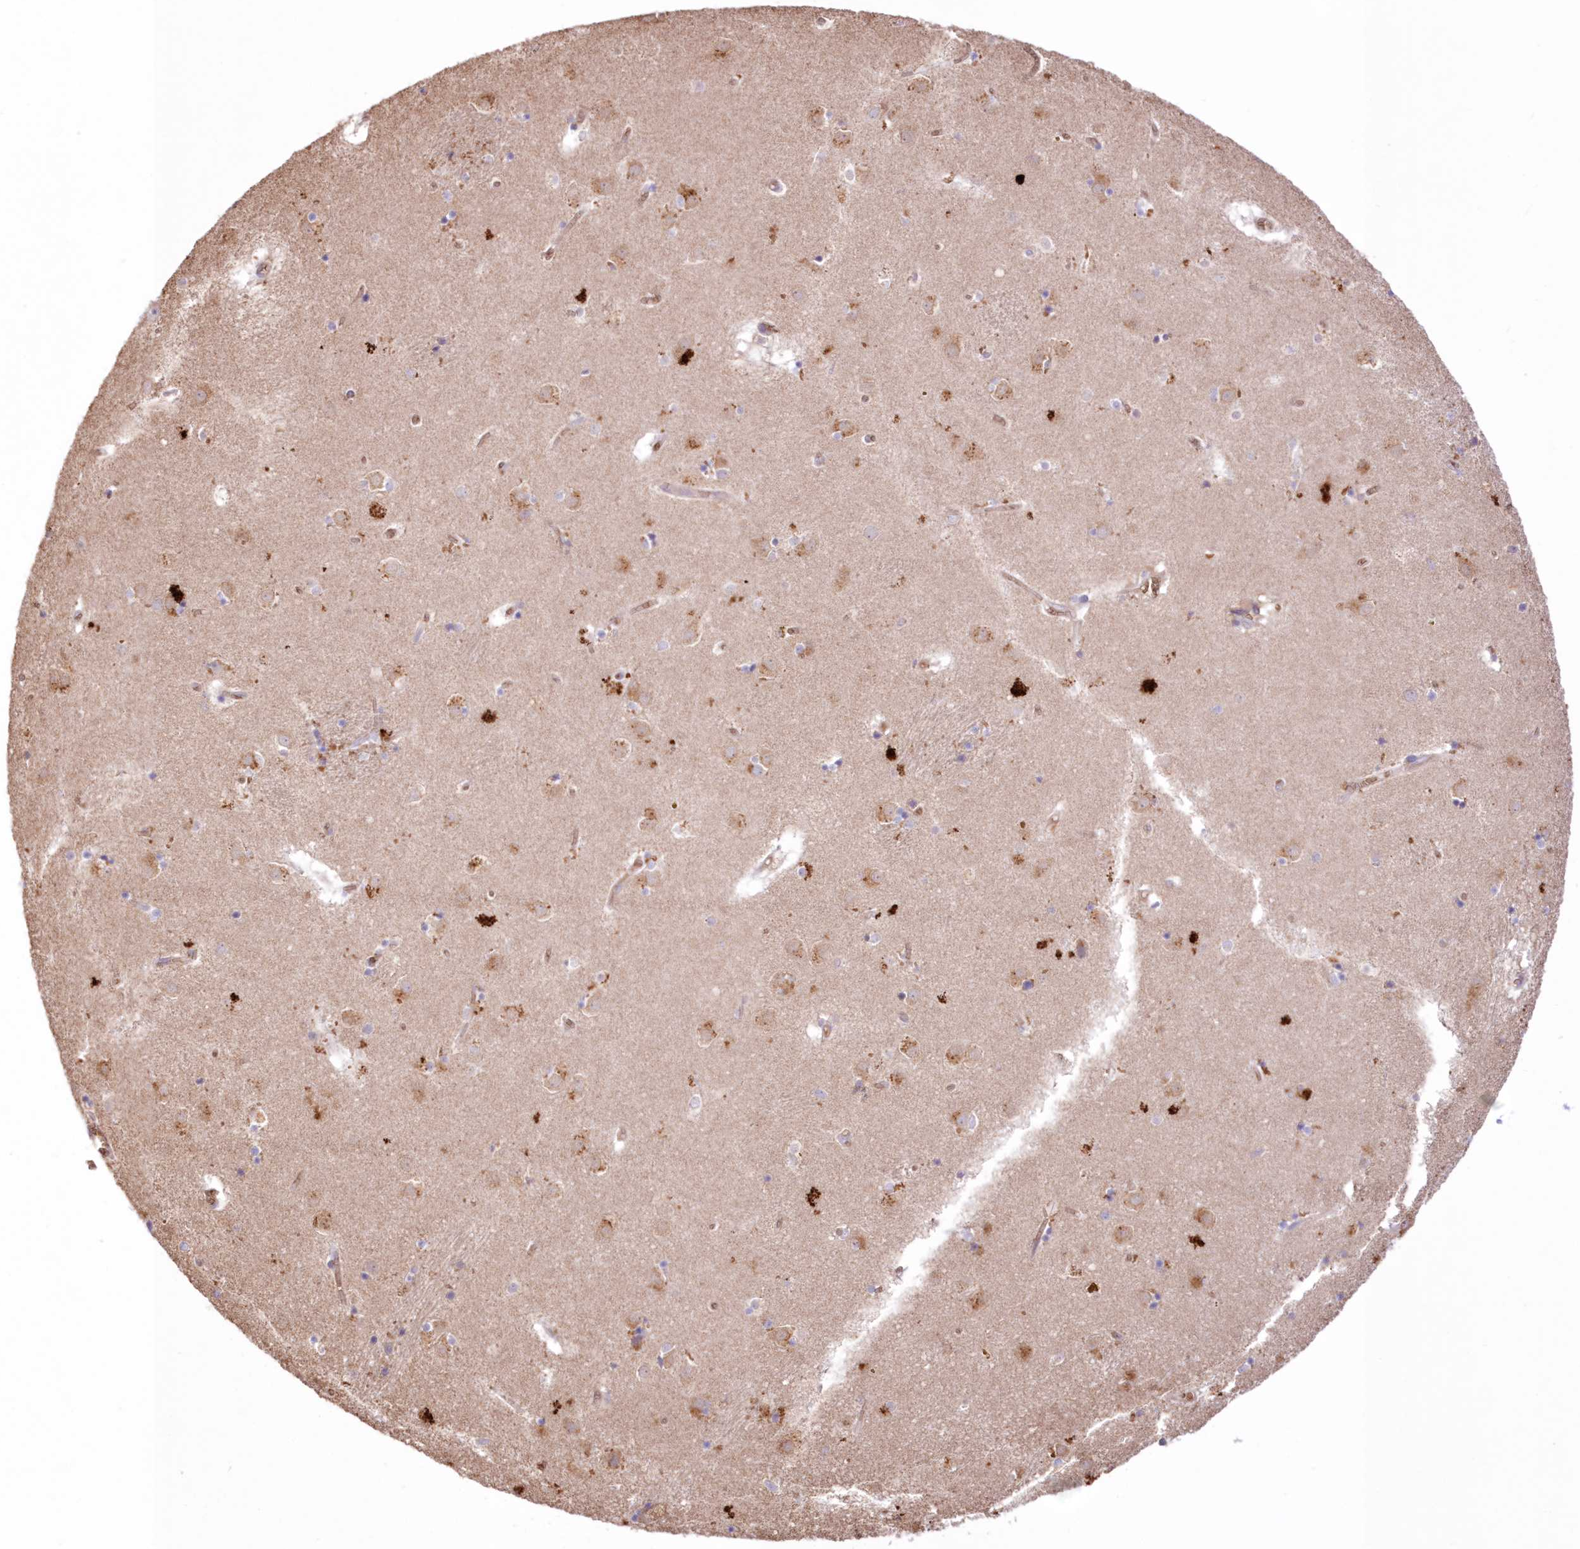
{"staining": {"intensity": "negative", "quantity": "none", "location": "none"}, "tissue": "caudate", "cell_type": "Glial cells", "image_type": "normal", "snomed": [{"axis": "morphology", "description": "Normal tissue, NOS"}, {"axis": "topography", "description": "Lateral ventricle wall"}], "caption": "High power microscopy histopathology image of an immunohistochemistry (IHC) micrograph of normal caudate, revealing no significant staining in glial cells.", "gene": "FCHO2", "patient": {"sex": "male", "age": 70}}